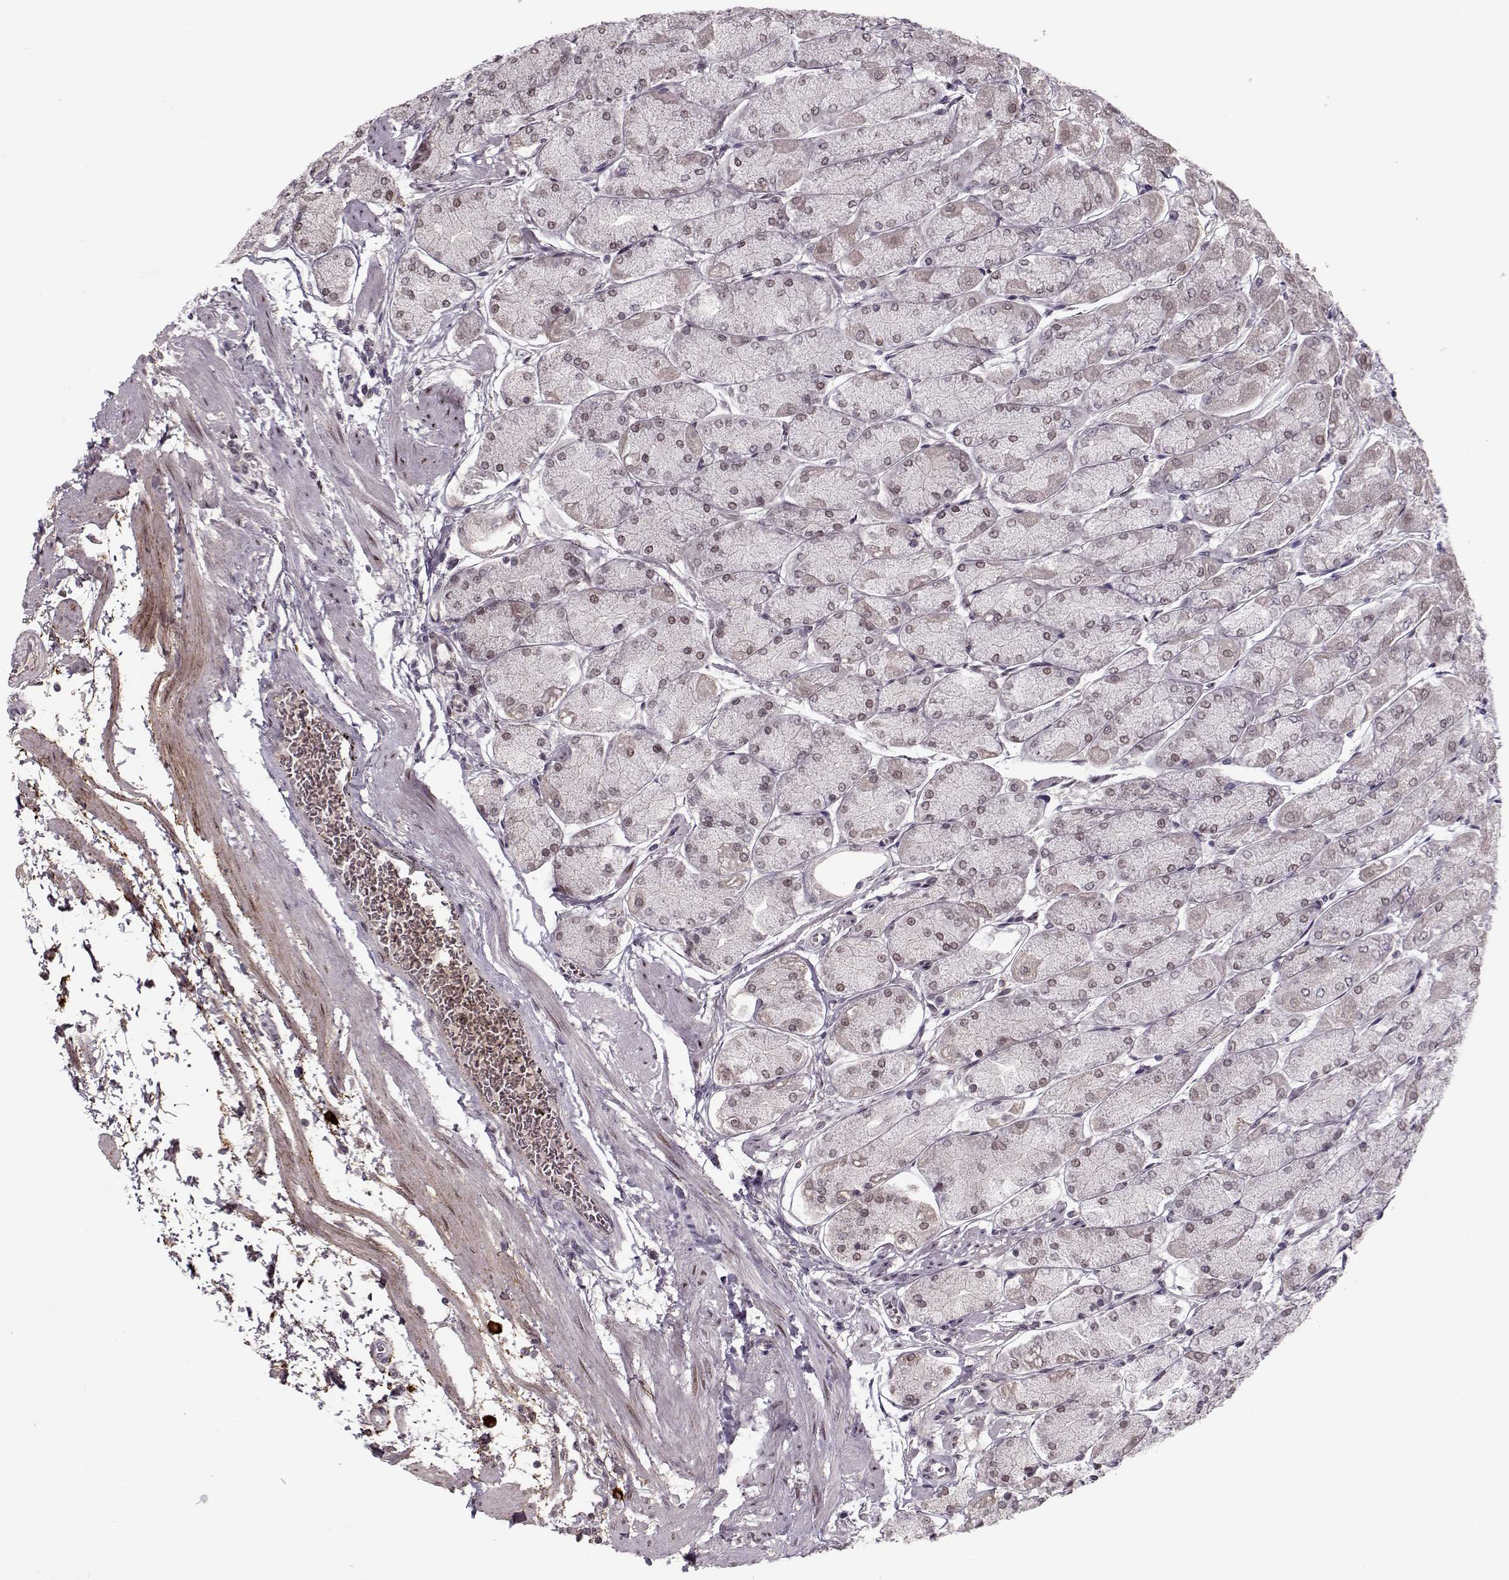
{"staining": {"intensity": "weak", "quantity": "<25%", "location": "nuclear"}, "tissue": "stomach", "cell_type": "Glandular cells", "image_type": "normal", "snomed": [{"axis": "morphology", "description": "Normal tissue, NOS"}, {"axis": "topography", "description": "Stomach, upper"}], "caption": "IHC of benign human stomach demonstrates no expression in glandular cells.", "gene": "DNAI3", "patient": {"sex": "male", "age": 60}}